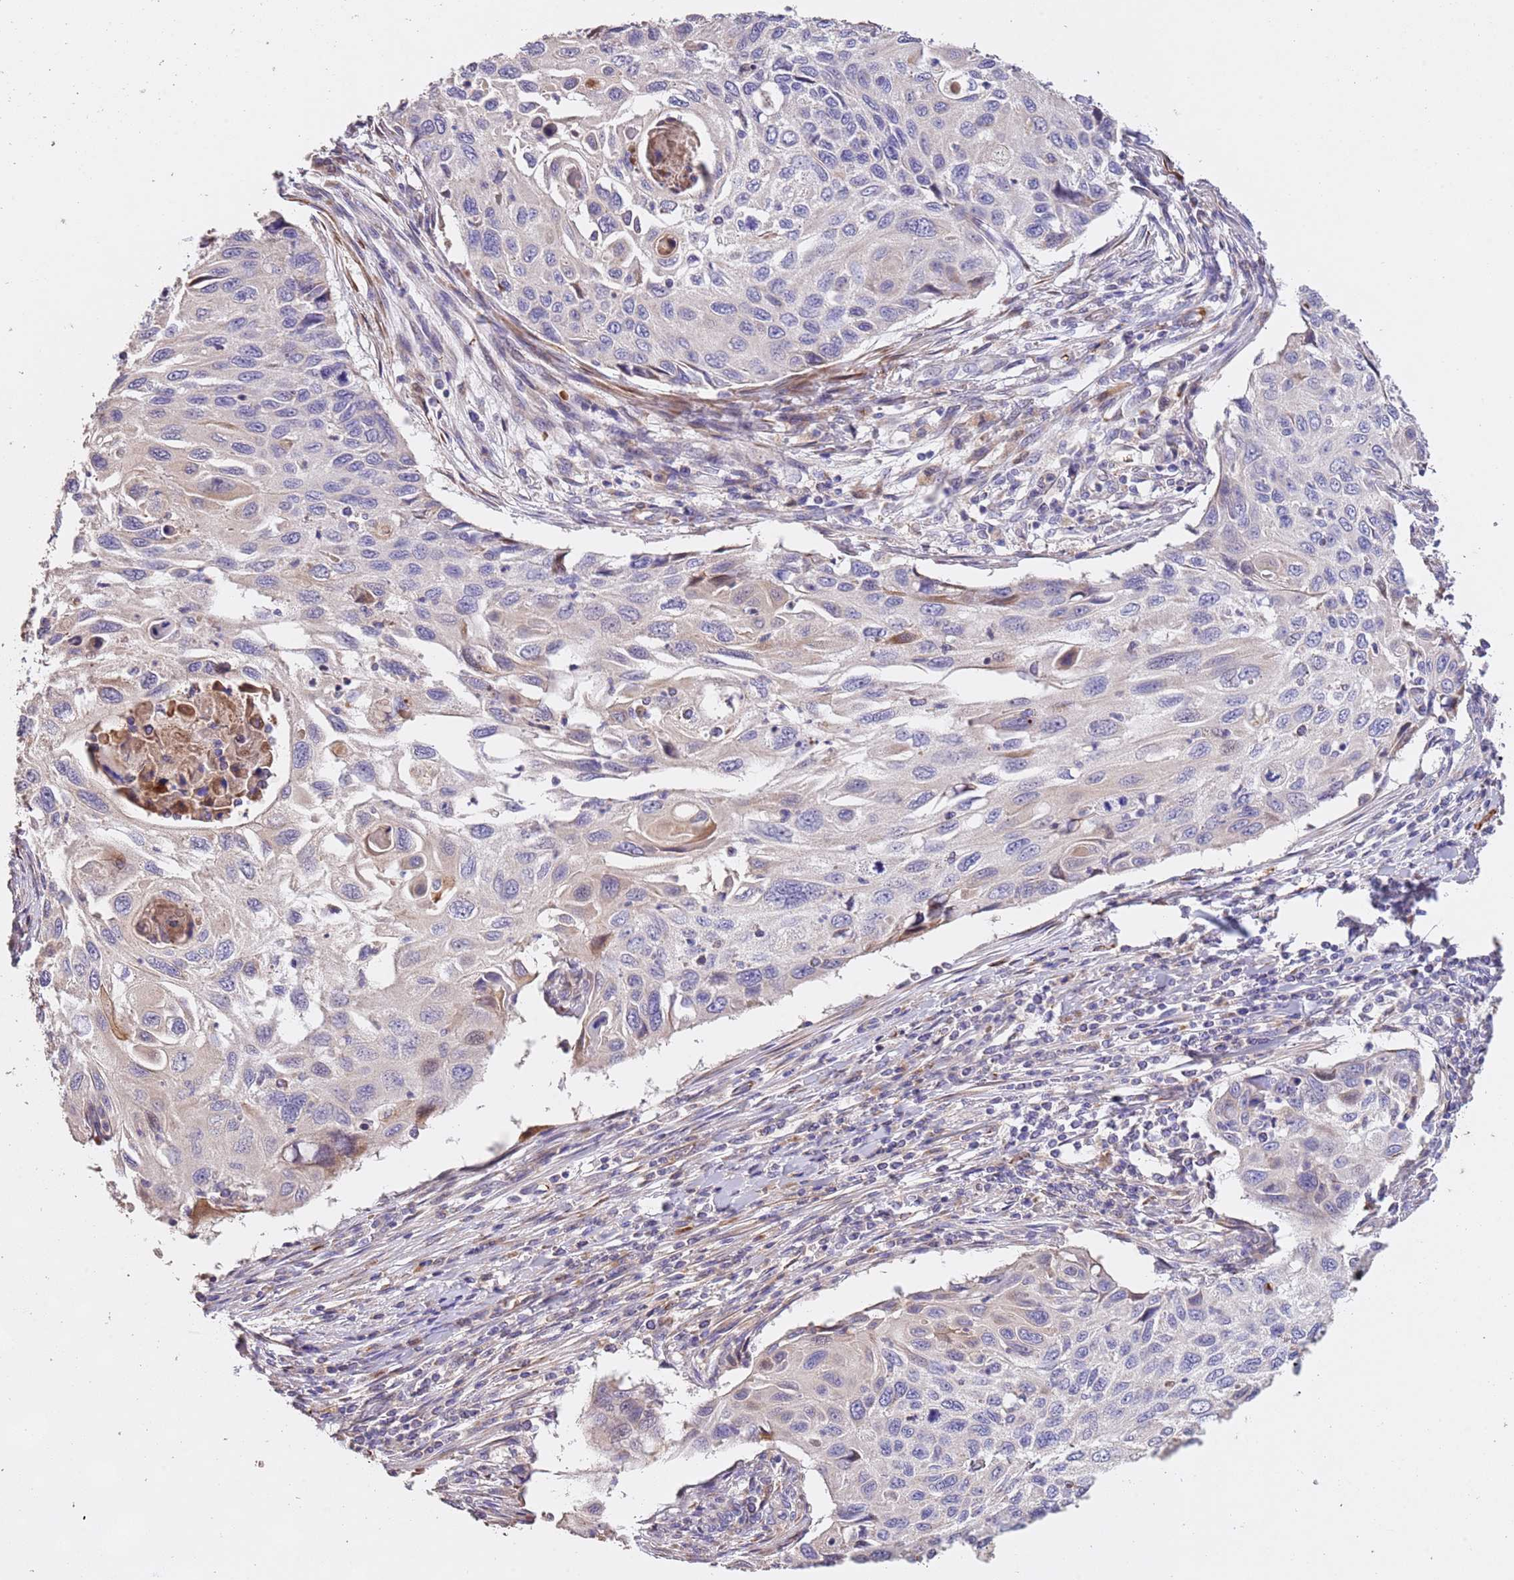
{"staining": {"intensity": "negative", "quantity": "none", "location": "none"}, "tissue": "cervical cancer", "cell_type": "Tumor cells", "image_type": "cancer", "snomed": [{"axis": "morphology", "description": "Squamous cell carcinoma, NOS"}, {"axis": "topography", "description": "Cervix"}], "caption": "Squamous cell carcinoma (cervical) was stained to show a protein in brown. There is no significant staining in tumor cells.", "gene": "PIGA", "patient": {"sex": "female", "age": 70}}